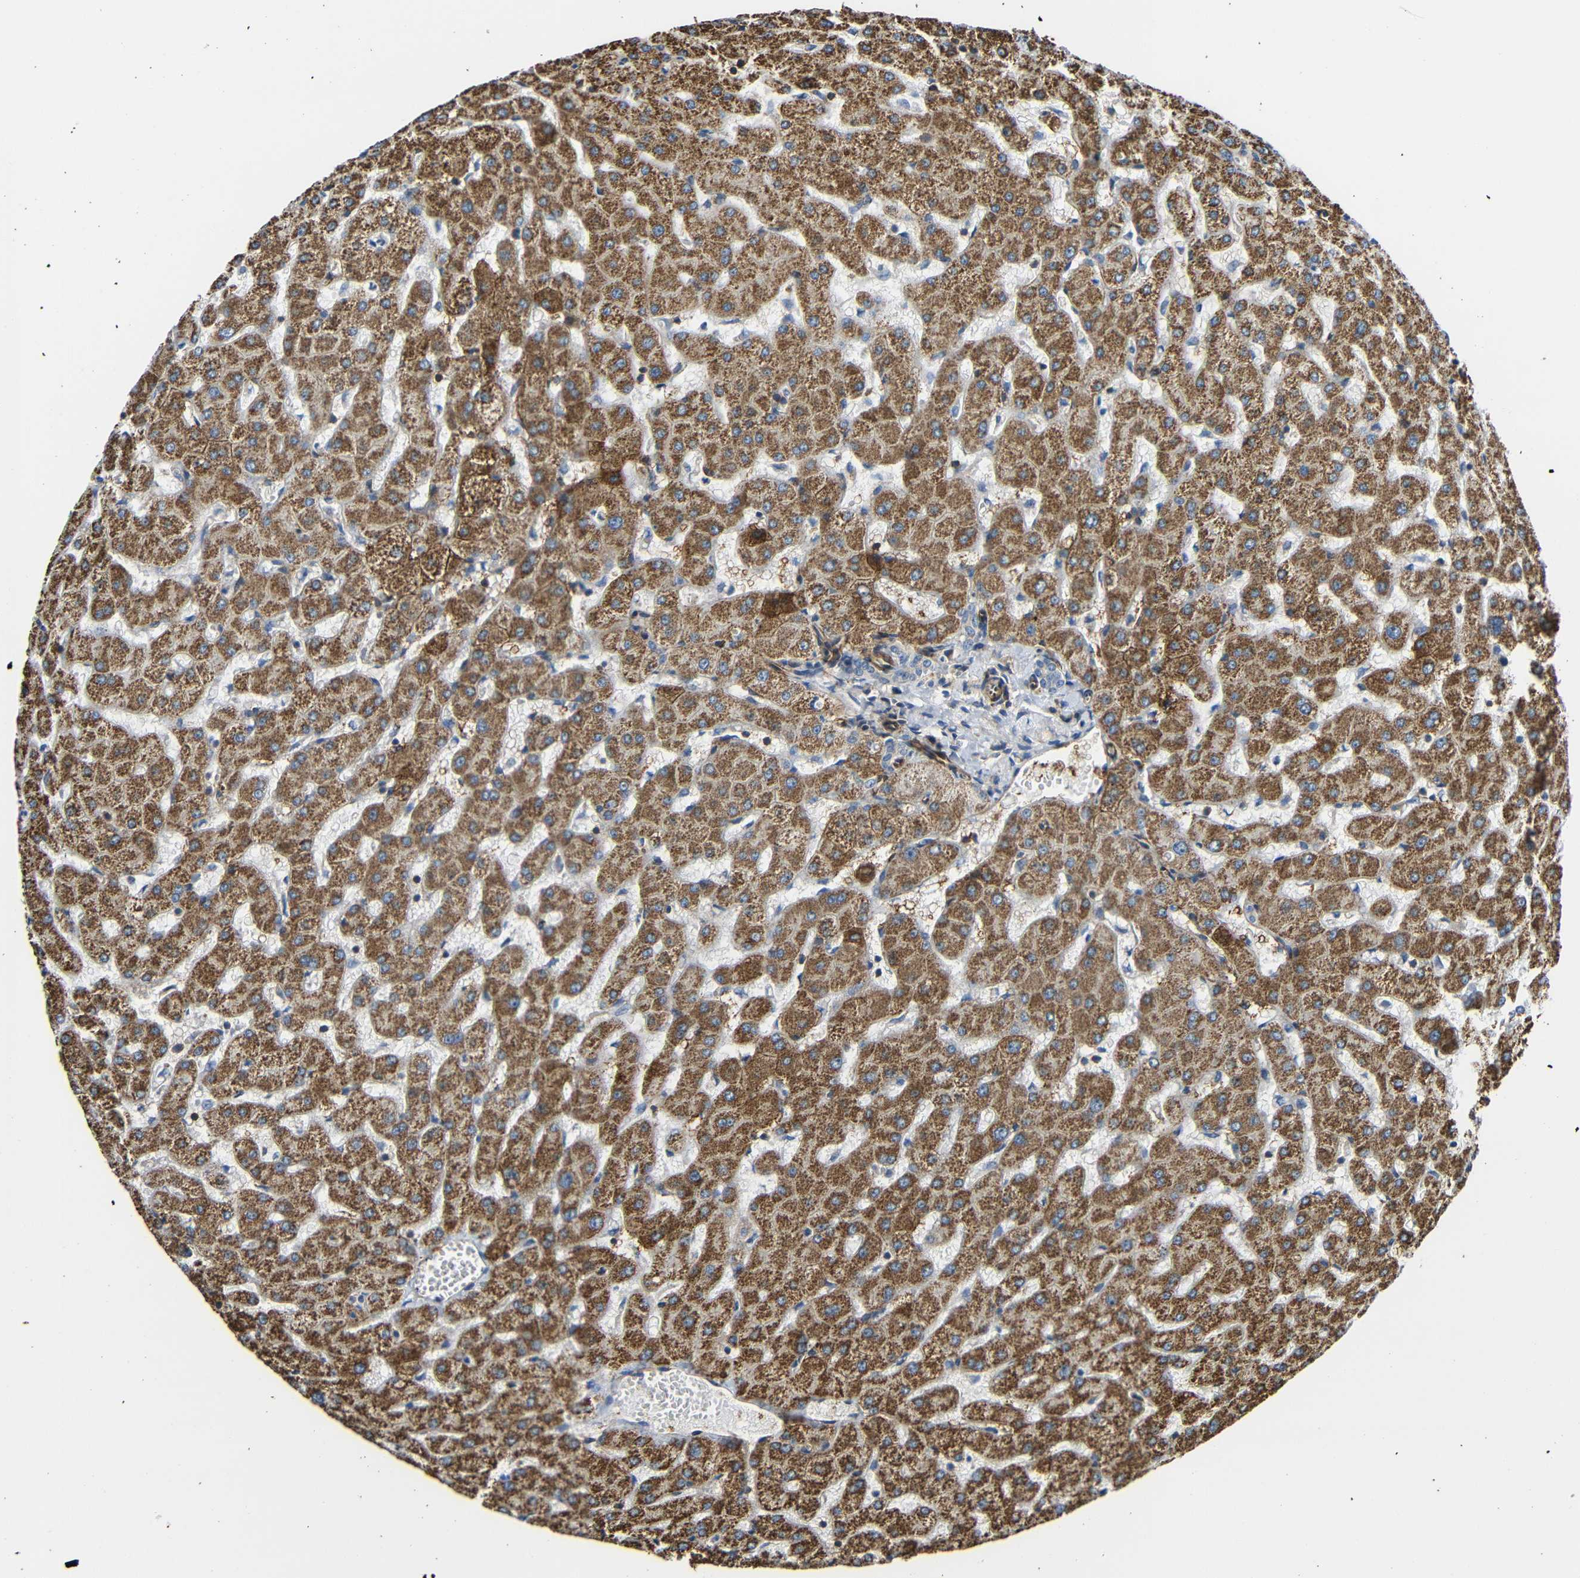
{"staining": {"intensity": "negative", "quantity": "none", "location": "none"}, "tissue": "liver", "cell_type": "Cholangiocytes", "image_type": "normal", "snomed": [{"axis": "morphology", "description": "Normal tissue, NOS"}, {"axis": "topography", "description": "Liver"}], "caption": "Cholangiocytes show no significant staining in normal liver. The staining is performed using DAB brown chromogen with nuclei counter-stained in using hematoxylin.", "gene": "IGSF10", "patient": {"sex": "female", "age": 63}}